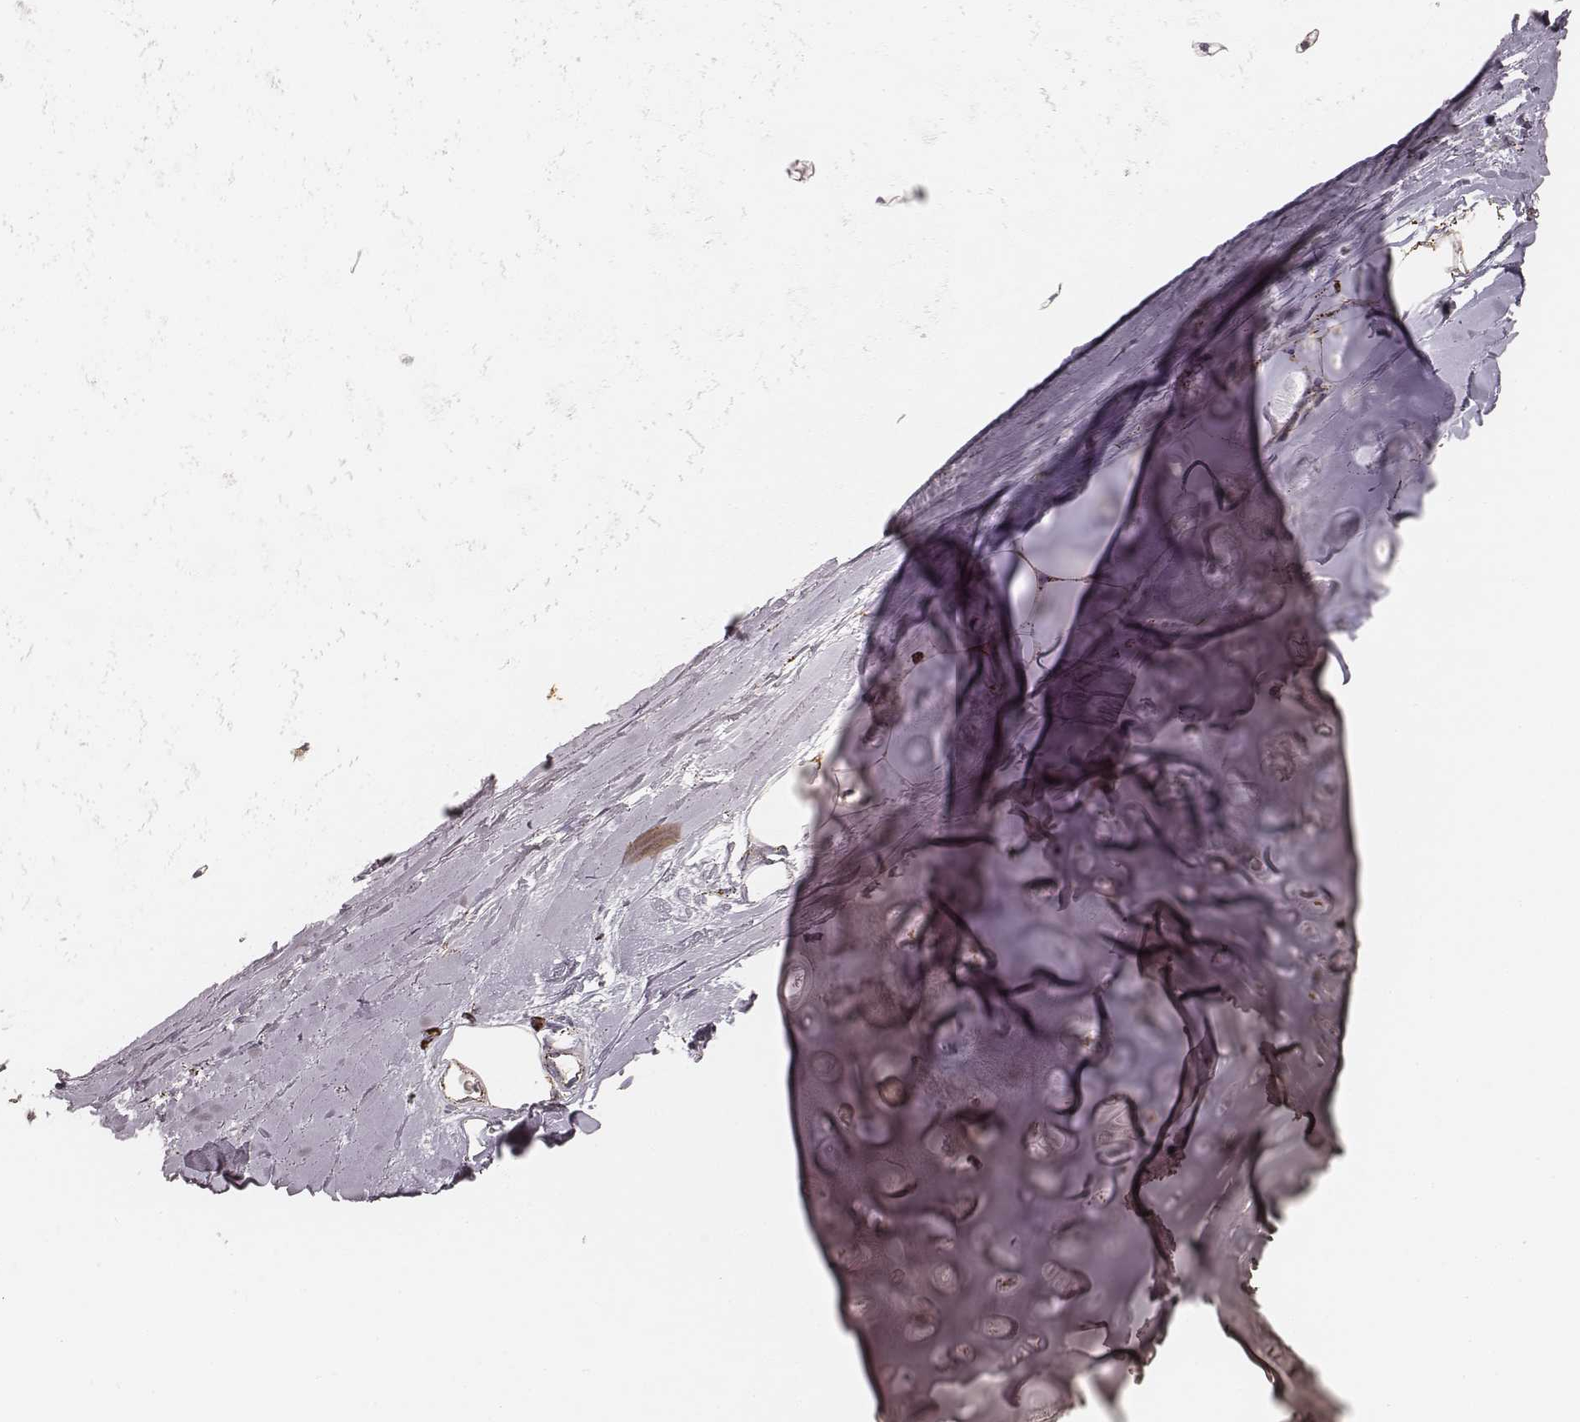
{"staining": {"intensity": "moderate", "quantity": ">75%", "location": "cytoplasmic/membranous"}, "tissue": "soft tissue", "cell_type": "Chondrocytes", "image_type": "normal", "snomed": [{"axis": "morphology", "description": "Normal tissue, NOS"}, {"axis": "topography", "description": "Lymph node"}, {"axis": "topography", "description": "Bronchus"}], "caption": "Protein analysis of benign soft tissue displays moderate cytoplasmic/membranous positivity in about >75% of chondrocytes.", "gene": "CS", "patient": {"sex": "female", "age": 70}}